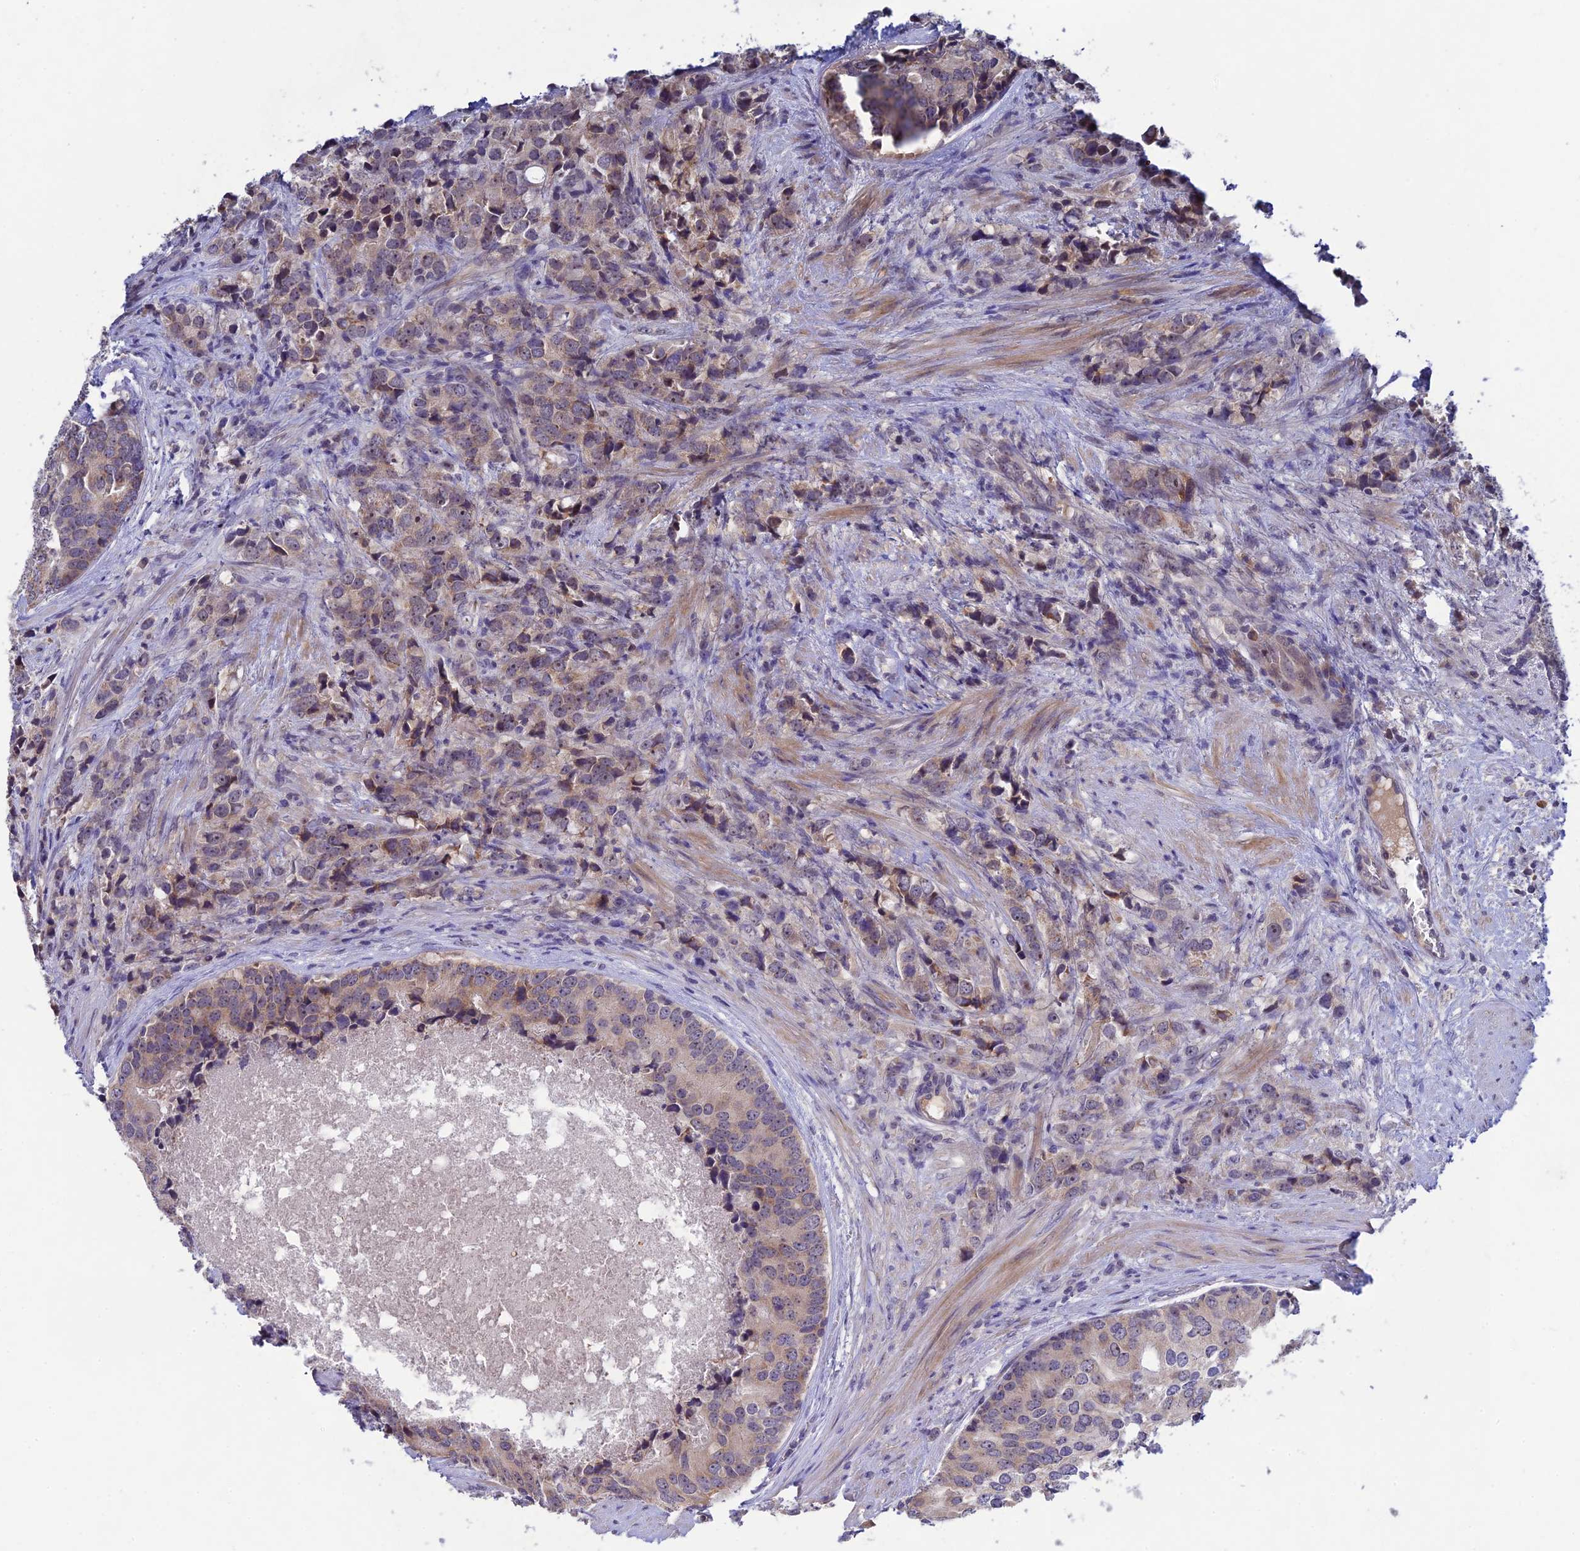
{"staining": {"intensity": "weak", "quantity": "25%-75%", "location": "cytoplasmic/membranous"}, "tissue": "prostate cancer", "cell_type": "Tumor cells", "image_type": "cancer", "snomed": [{"axis": "morphology", "description": "Adenocarcinoma, High grade"}, {"axis": "topography", "description": "Prostate"}], "caption": "Immunohistochemistry histopathology image of neoplastic tissue: prostate cancer stained using immunohistochemistry reveals low levels of weak protein expression localized specifically in the cytoplasmic/membranous of tumor cells, appearing as a cytoplasmic/membranous brown color.", "gene": "CHST5", "patient": {"sex": "male", "age": 62}}